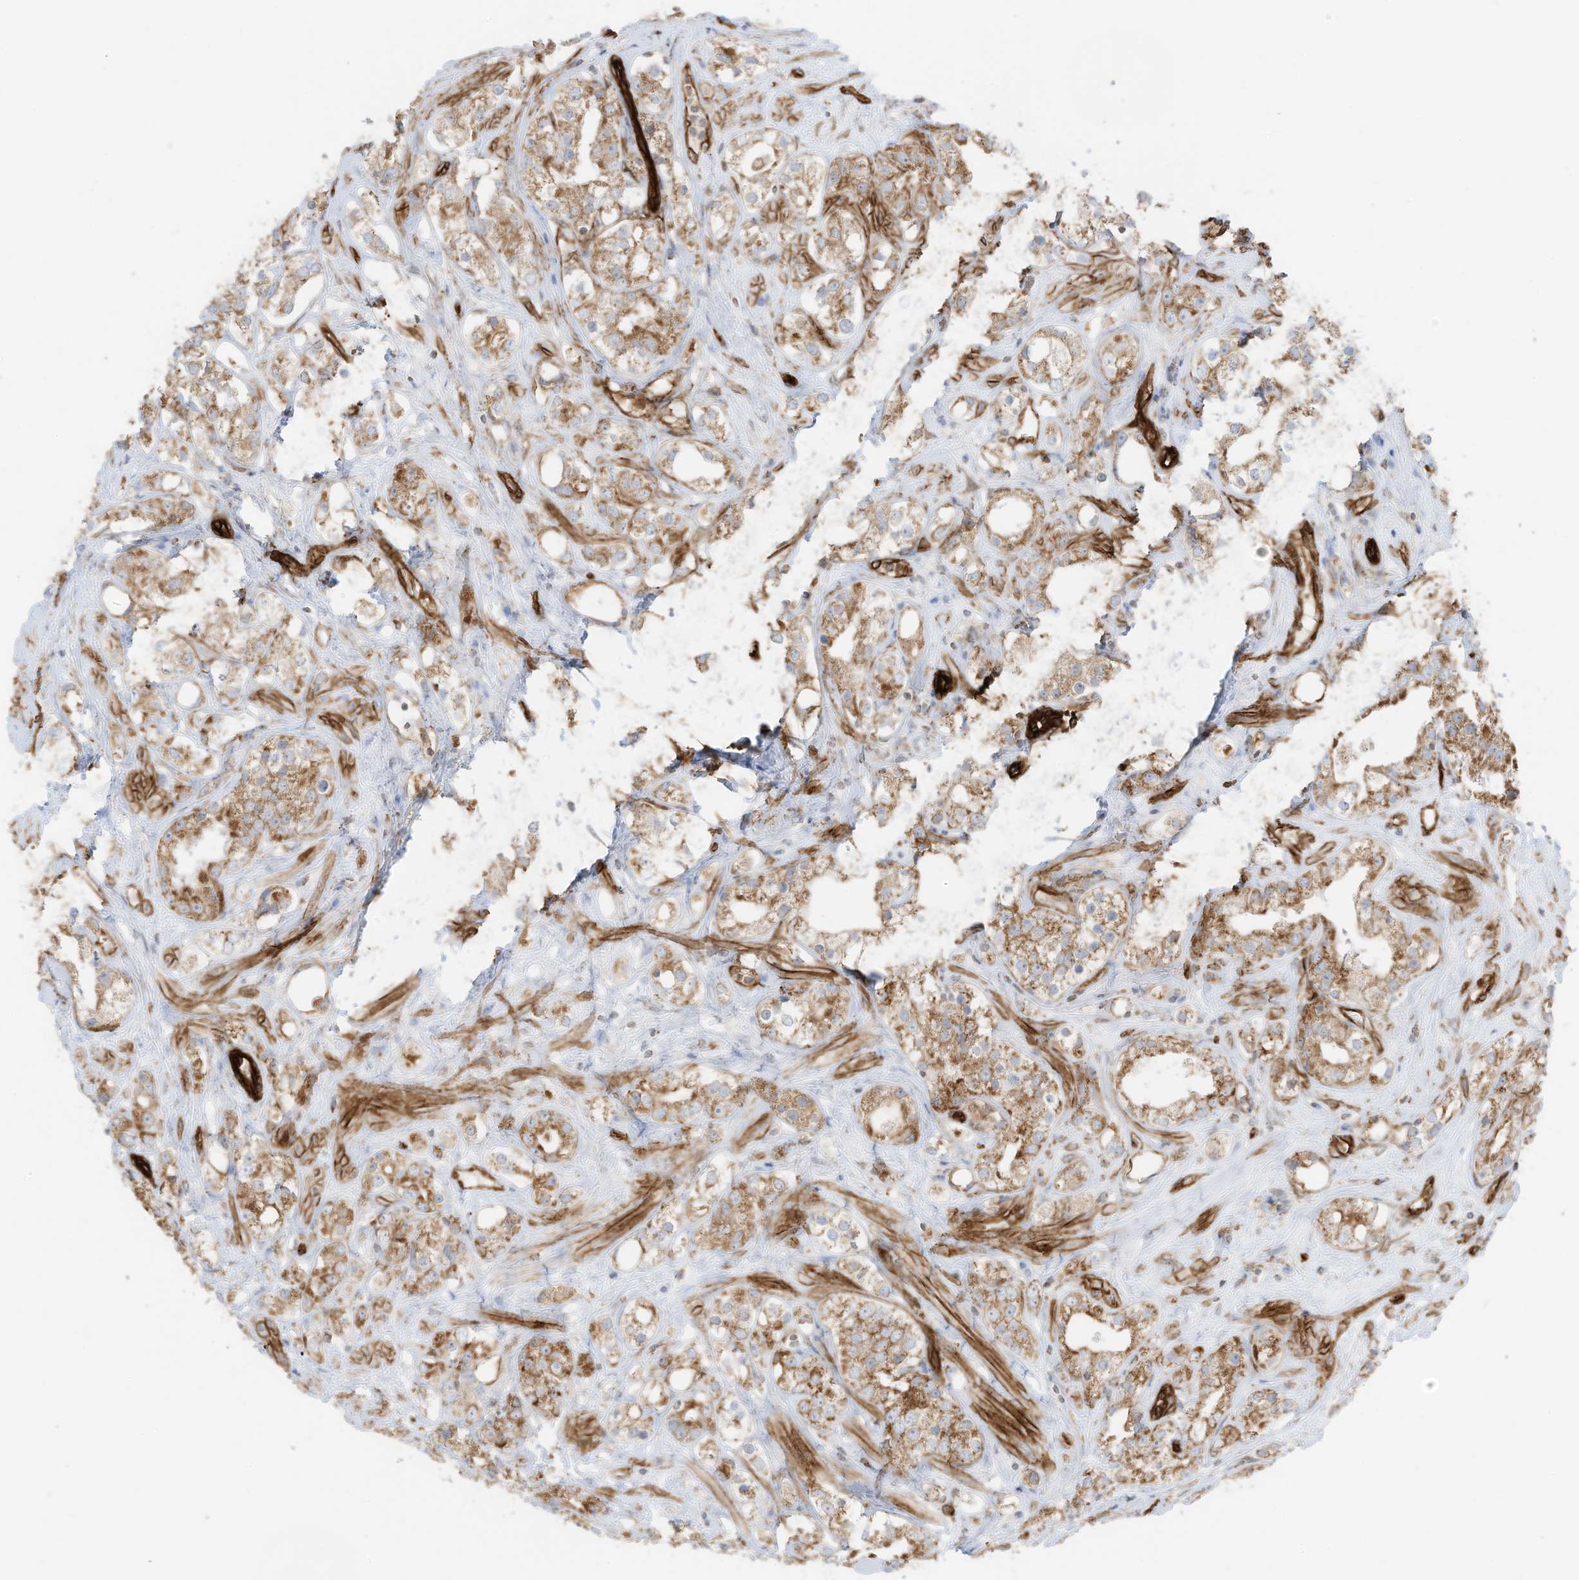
{"staining": {"intensity": "moderate", "quantity": ">75%", "location": "cytoplasmic/membranous"}, "tissue": "prostate cancer", "cell_type": "Tumor cells", "image_type": "cancer", "snomed": [{"axis": "morphology", "description": "Adenocarcinoma, NOS"}, {"axis": "topography", "description": "Prostate"}], "caption": "Protein expression analysis of human prostate cancer (adenocarcinoma) reveals moderate cytoplasmic/membranous expression in about >75% of tumor cells. (Stains: DAB in brown, nuclei in blue, Microscopy: brightfield microscopy at high magnification).", "gene": "ABCB7", "patient": {"sex": "male", "age": 79}}